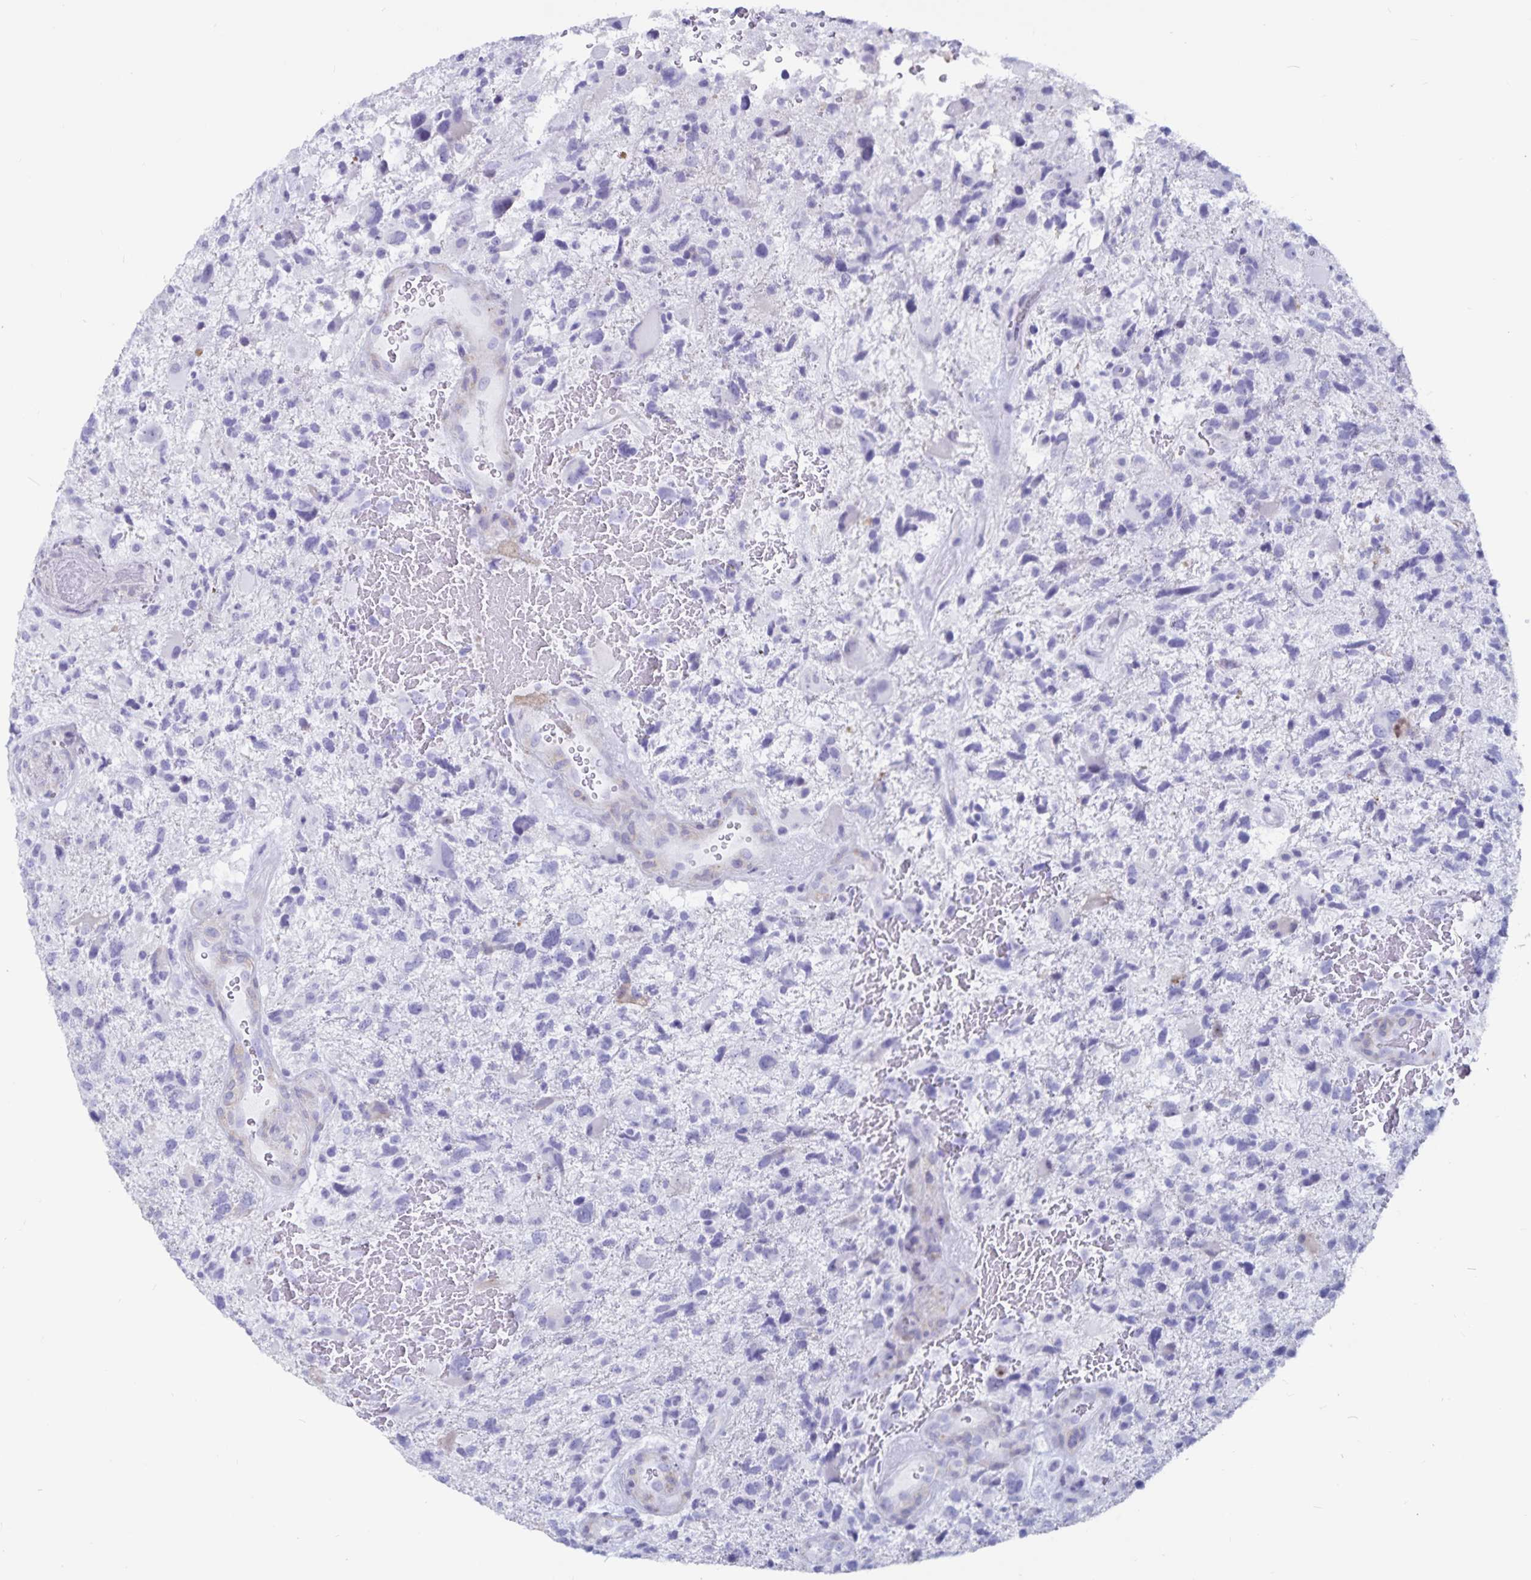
{"staining": {"intensity": "negative", "quantity": "none", "location": "none"}, "tissue": "glioma", "cell_type": "Tumor cells", "image_type": "cancer", "snomed": [{"axis": "morphology", "description": "Glioma, malignant, High grade"}, {"axis": "topography", "description": "Brain"}], "caption": "Immunohistochemical staining of malignant glioma (high-grade) shows no significant positivity in tumor cells.", "gene": "GPR137", "patient": {"sex": "female", "age": 71}}